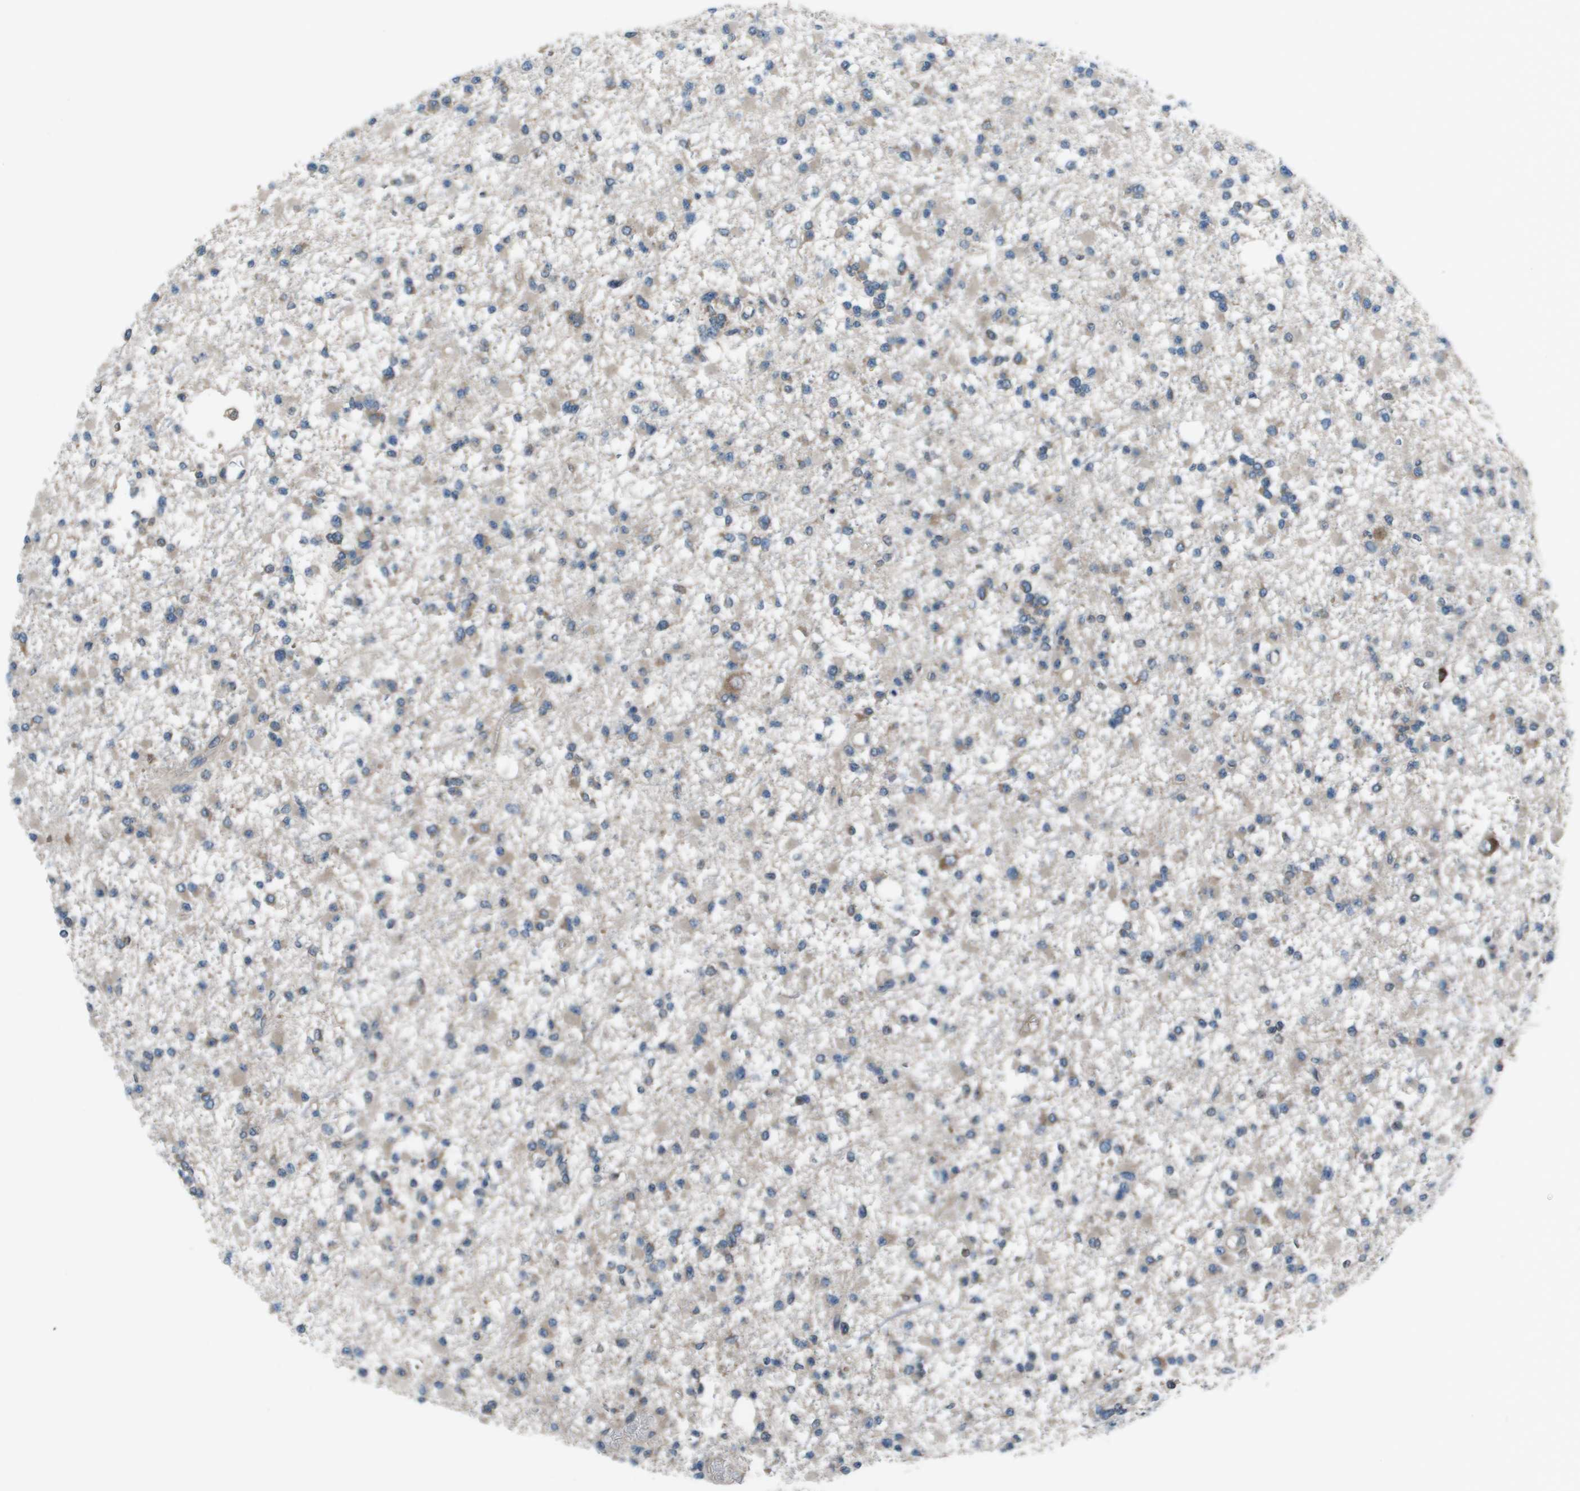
{"staining": {"intensity": "negative", "quantity": "none", "location": "none"}, "tissue": "glioma", "cell_type": "Tumor cells", "image_type": "cancer", "snomed": [{"axis": "morphology", "description": "Glioma, malignant, Low grade"}, {"axis": "topography", "description": "Brain"}], "caption": "High magnification brightfield microscopy of glioma stained with DAB (brown) and counterstained with hematoxylin (blue): tumor cells show no significant staining.", "gene": "EIF3B", "patient": {"sex": "female", "age": 22}}